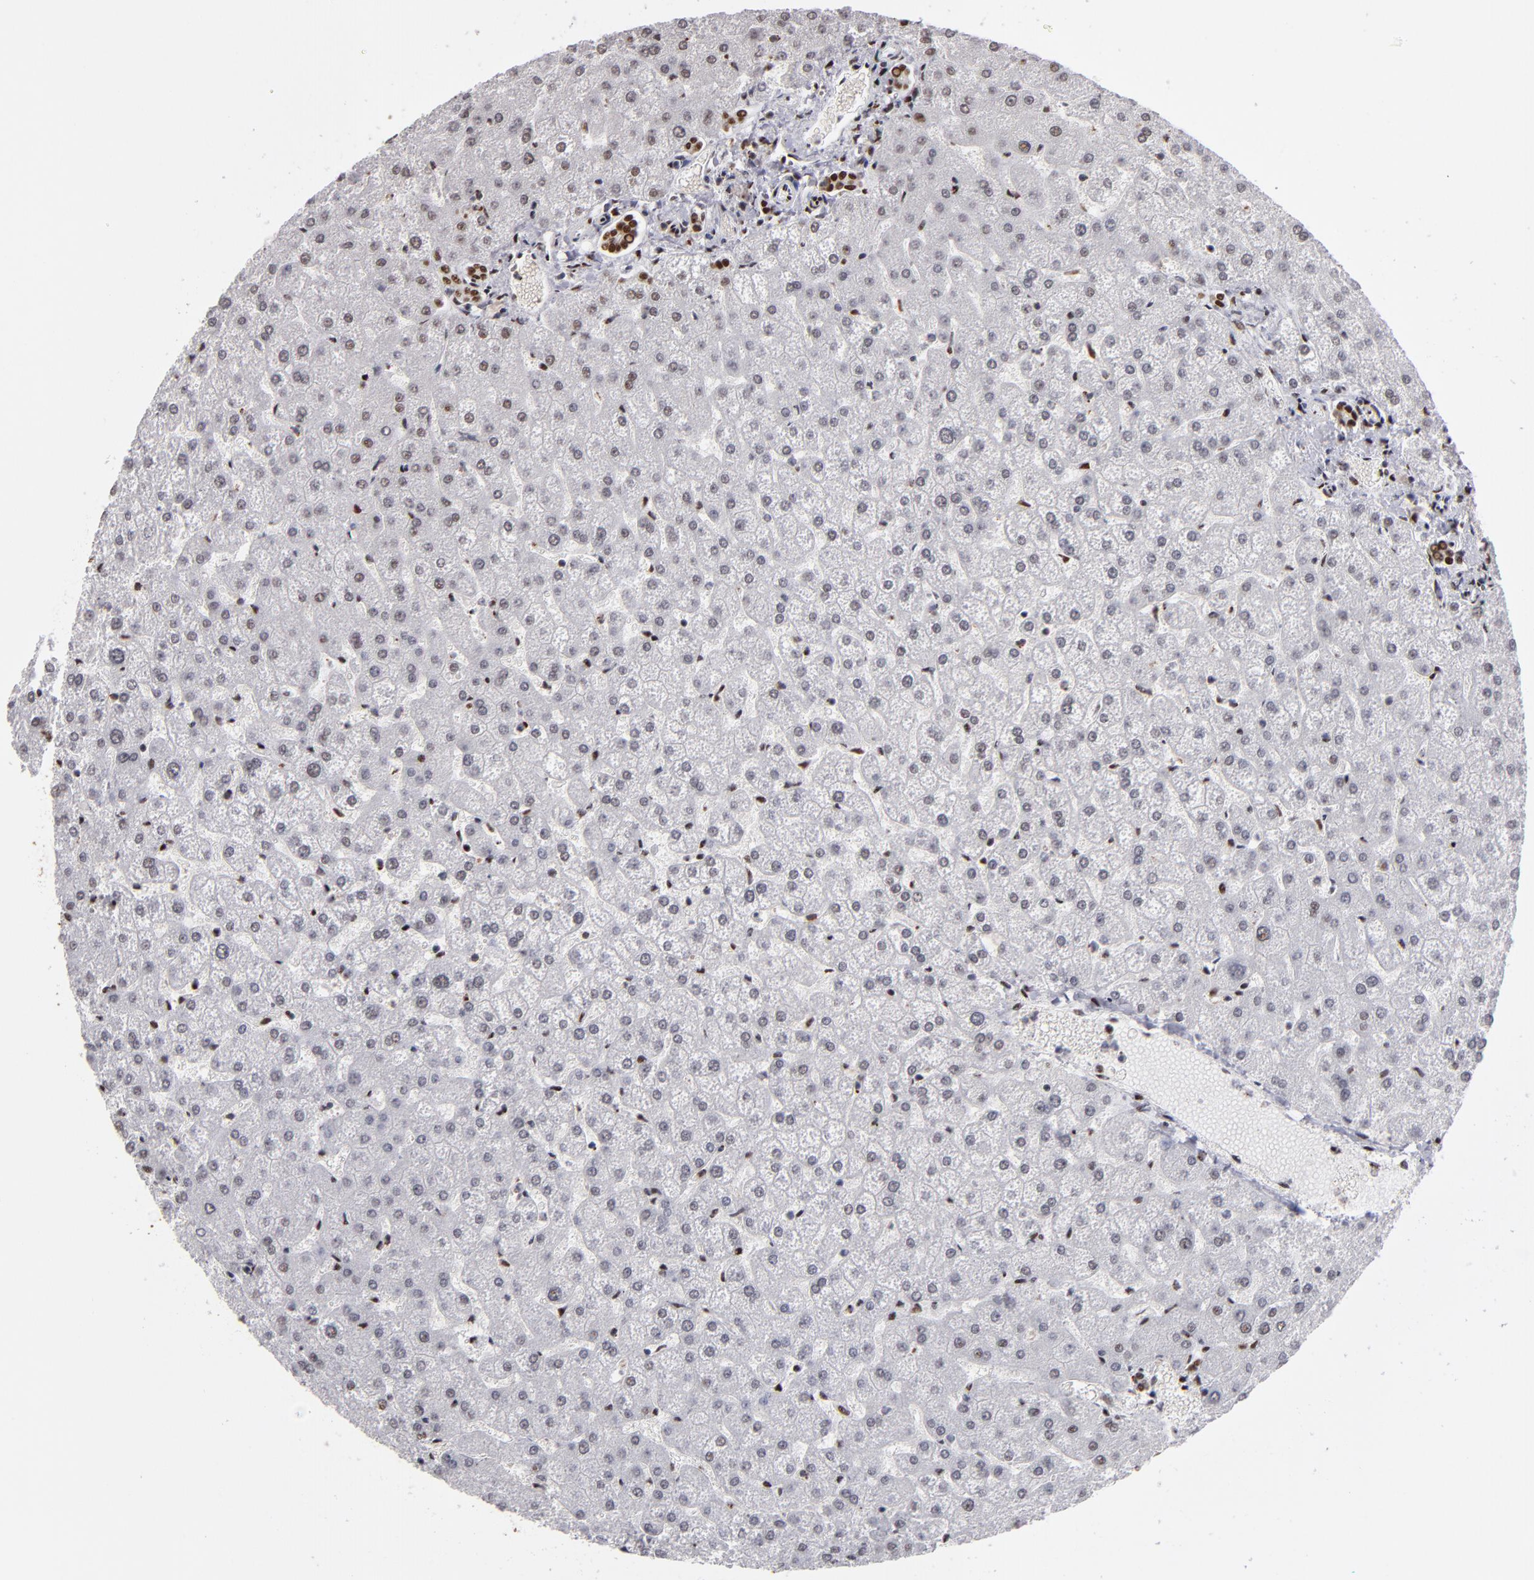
{"staining": {"intensity": "strong", "quantity": ">75%", "location": "nuclear"}, "tissue": "liver", "cell_type": "Cholangiocytes", "image_type": "normal", "snomed": [{"axis": "morphology", "description": "Normal tissue, NOS"}, {"axis": "topography", "description": "Liver"}], "caption": "This is a histology image of immunohistochemistry (IHC) staining of normal liver, which shows strong expression in the nuclear of cholangiocytes.", "gene": "MRE11", "patient": {"sex": "female", "age": 32}}